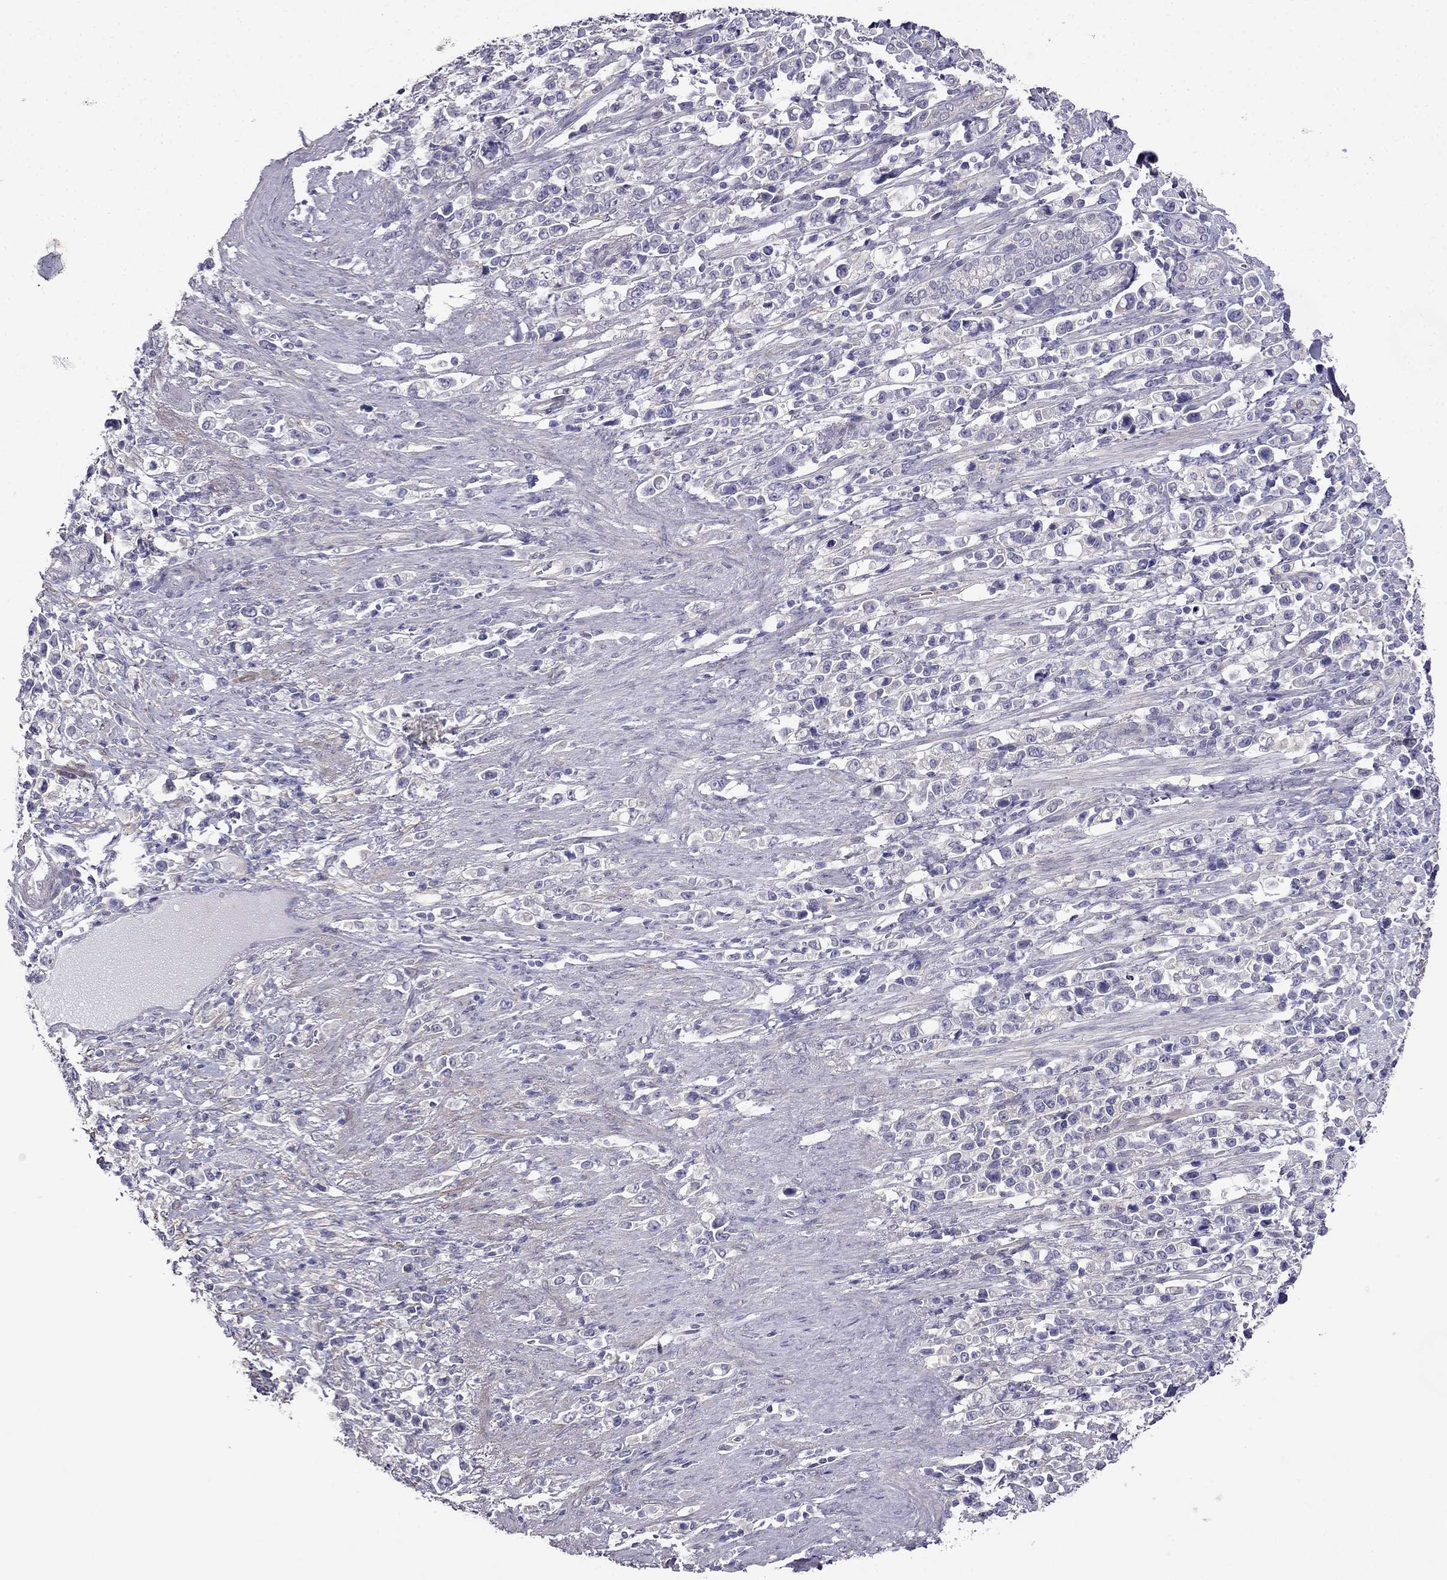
{"staining": {"intensity": "negative", "quantity": "none", "location": "none"}, "tissue": "stomach cancer", "cell_type": "Tumor cells", "image_type": "cancer", "snomed": [{"axis": "morphology", "description": "Adenocarcinoma, NOS"}, {"axis": "topography", "description": "Stomach"}], "caption": "This image is of stomach cancer stained with IHC to label a protein in brown with the nuclei are counter-stained blue. There is no staining in tumor cells. (Brightfield microscopy of DAB immunohistochemistry (IHC) at high magnification).", "gene": "SCNN1D", "patient": {"sex": "male", "age": 63}}